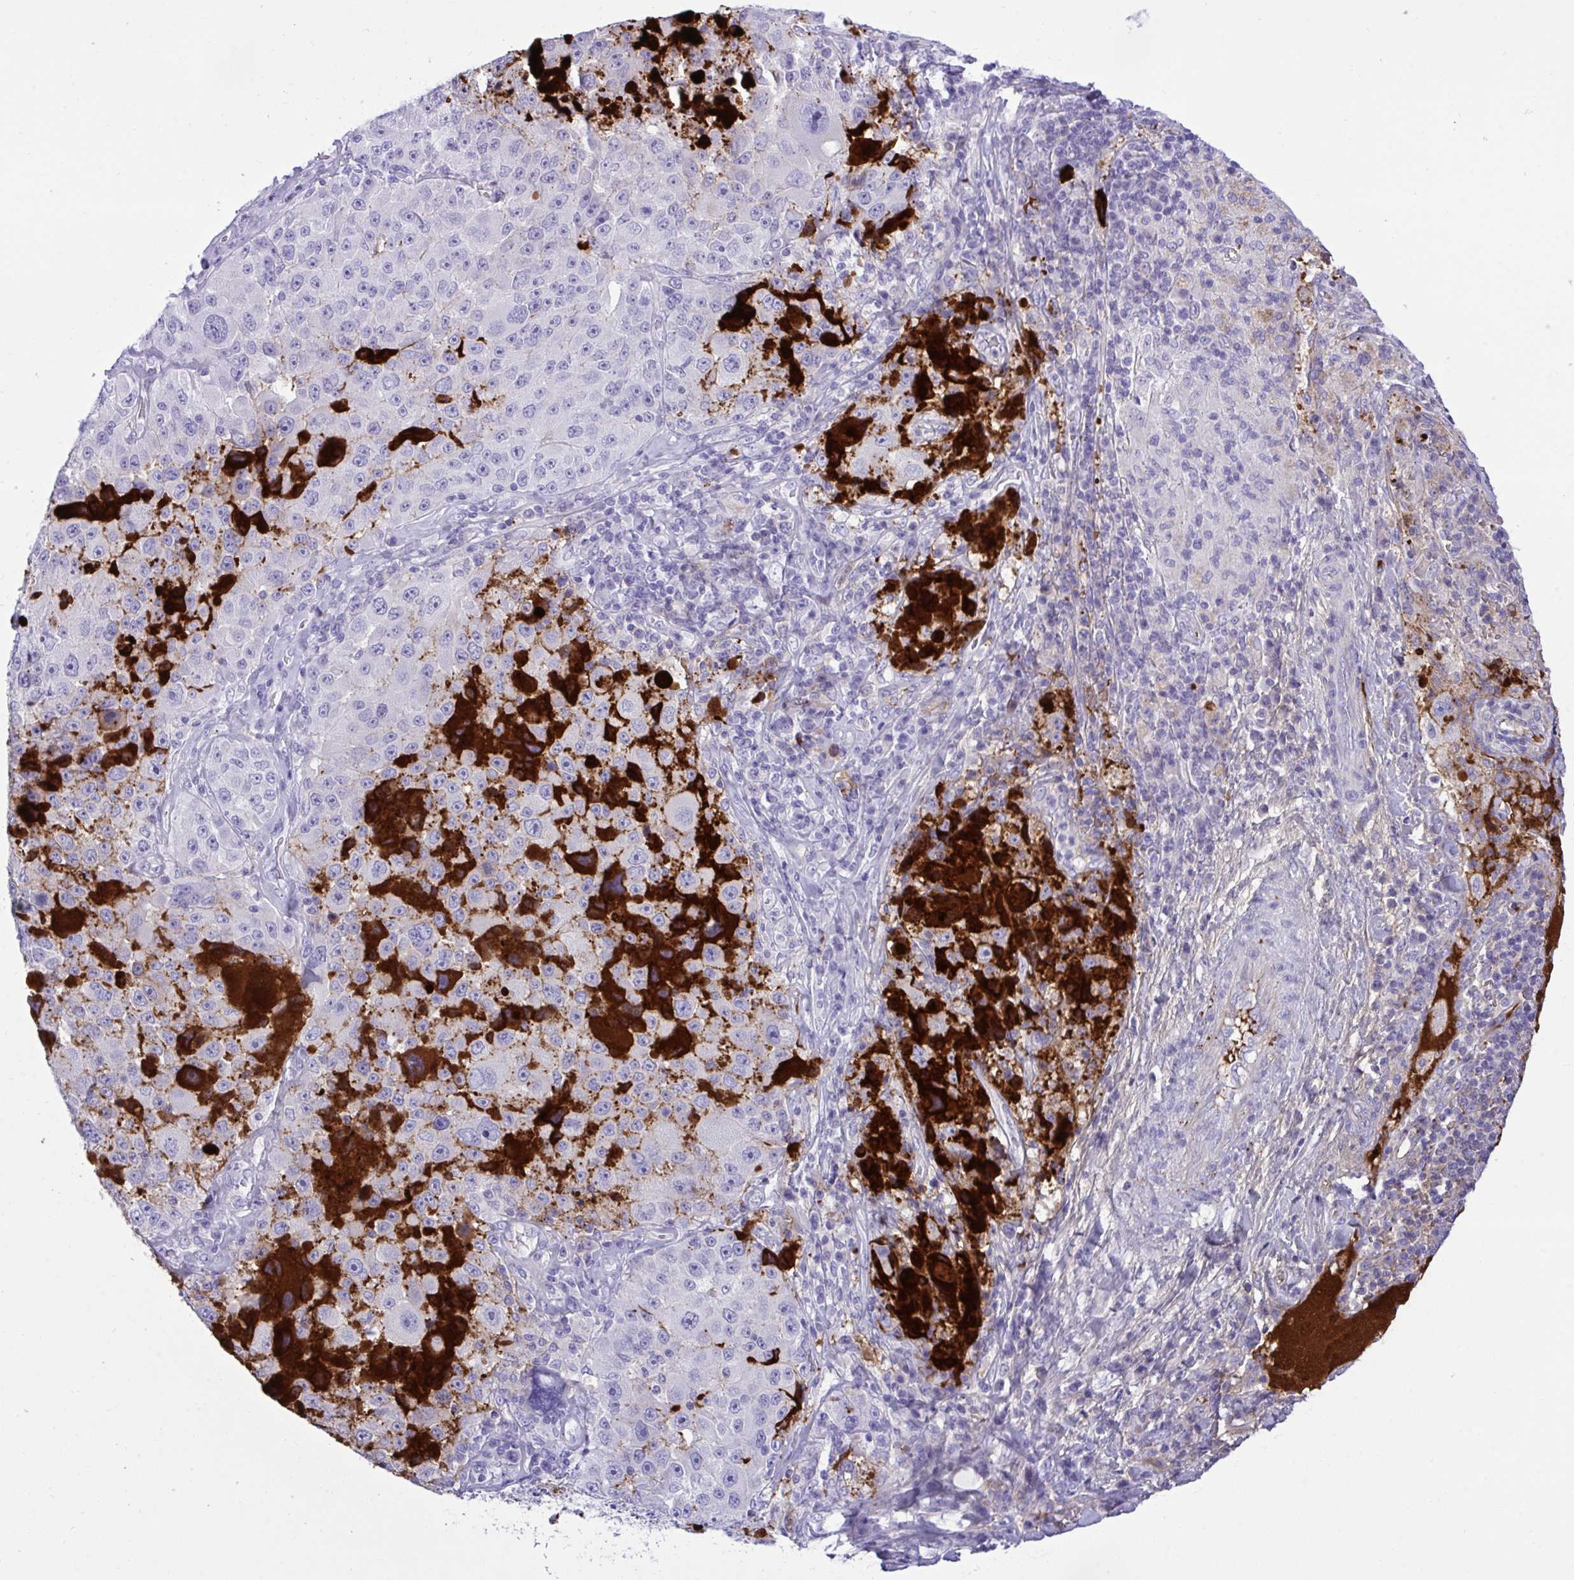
{"staining": {"intensity": "negative", "quantity": "none", "location": "none"}, "tissue": "melanoma", "cell_type": "Tumor cells", "image_type": "cancer", "snomed": [{"axis": "morphology", "description": "Malignant melanoma, Metastatic site"}, {"axis": "topography", "description": "Lymph node"}], "caption": "Tumor cells are negative for brown protein staining in melanoma. Nuclei are stained in blue.", "gene": "F2", "patient": {"sex": "male", "age": 62}}